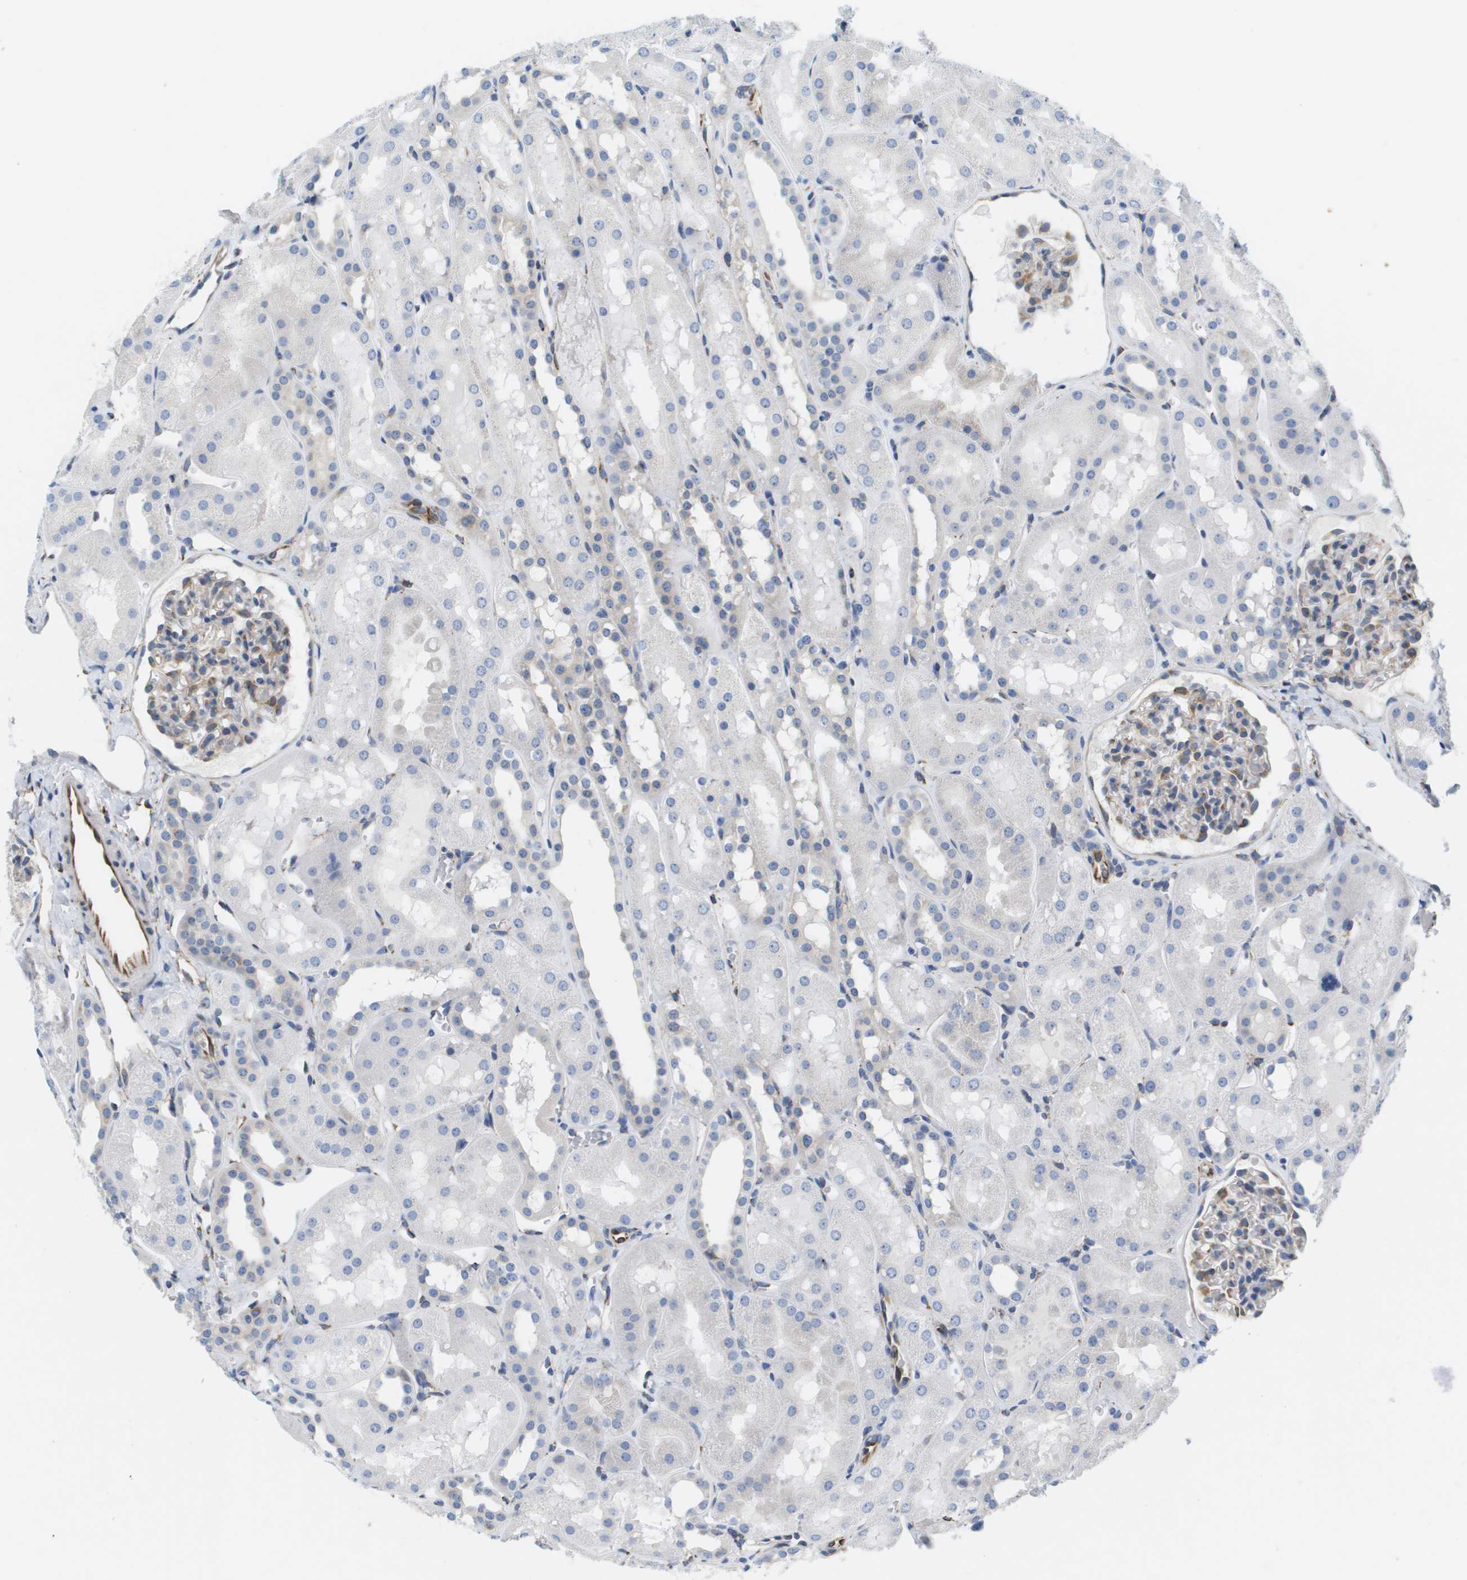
{"staining": {"intensity": "weak", "quantity": "25%-75%", "location": "cytoplasmic/membranous"}, "tissue": "kidney", "cell_type": "Cells in glomeruli", "image_type": "normal", "snomed": [{"axis": "morphology", "description": "Normal tissue, NOS"}, {"axis": "topography", "description": "Kidney"}, {"axis": "topography", "description": "Urinary bladder"}], "caption": "Immunohistochemistry (IHC) (DAB (3,3'-diaminobenzidine)) staining of normal kidney reveals weak cytoplasmic/membranous protein expression in about 25%-75% of cells in glomeruli. (Stains: DAB (3,3'-diaminobenzidine) in brown, nuclei in blue, Microscopy: brightfield microscopy at high magnification).", "gene": "ST3GAL2", "patient": {"sex": "male", "age": 16}}